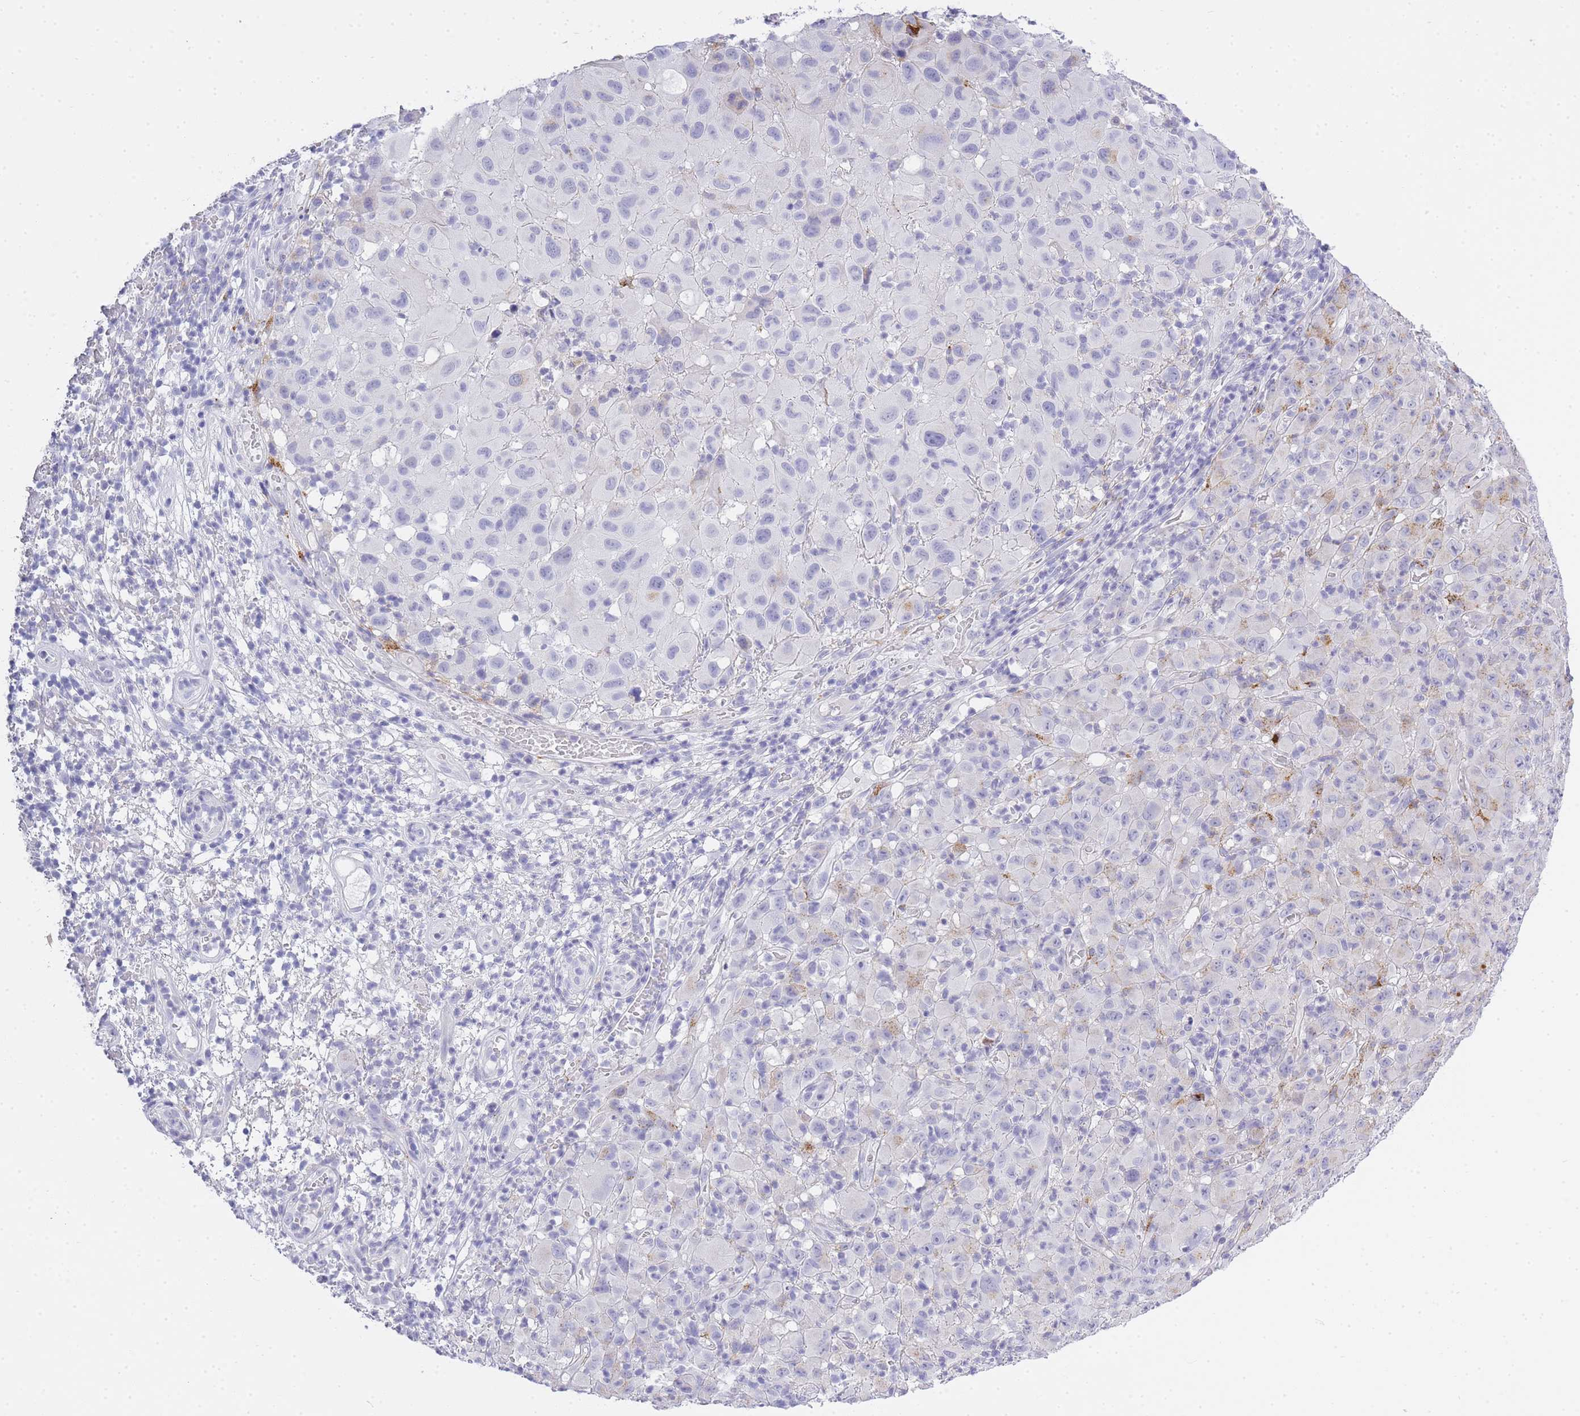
{"staining": {"intensity": "negative", "quantity": "none", "location": "none"}, "tissue": "melanoma", "cell_type": "Tumor cells", "image_type": "cancer", "snomed": [{"axis": "morphology", "description": "Malignant melanoma, NOS"}, {"axis": "topography", "description": "Skin"}], "caption": "A photomicrograph of malignant melanoma stained for a protein demonstrates no brown staining in tumor cells.", "gene": "RHO", "patient": {"sex": "male", "age": 73}}